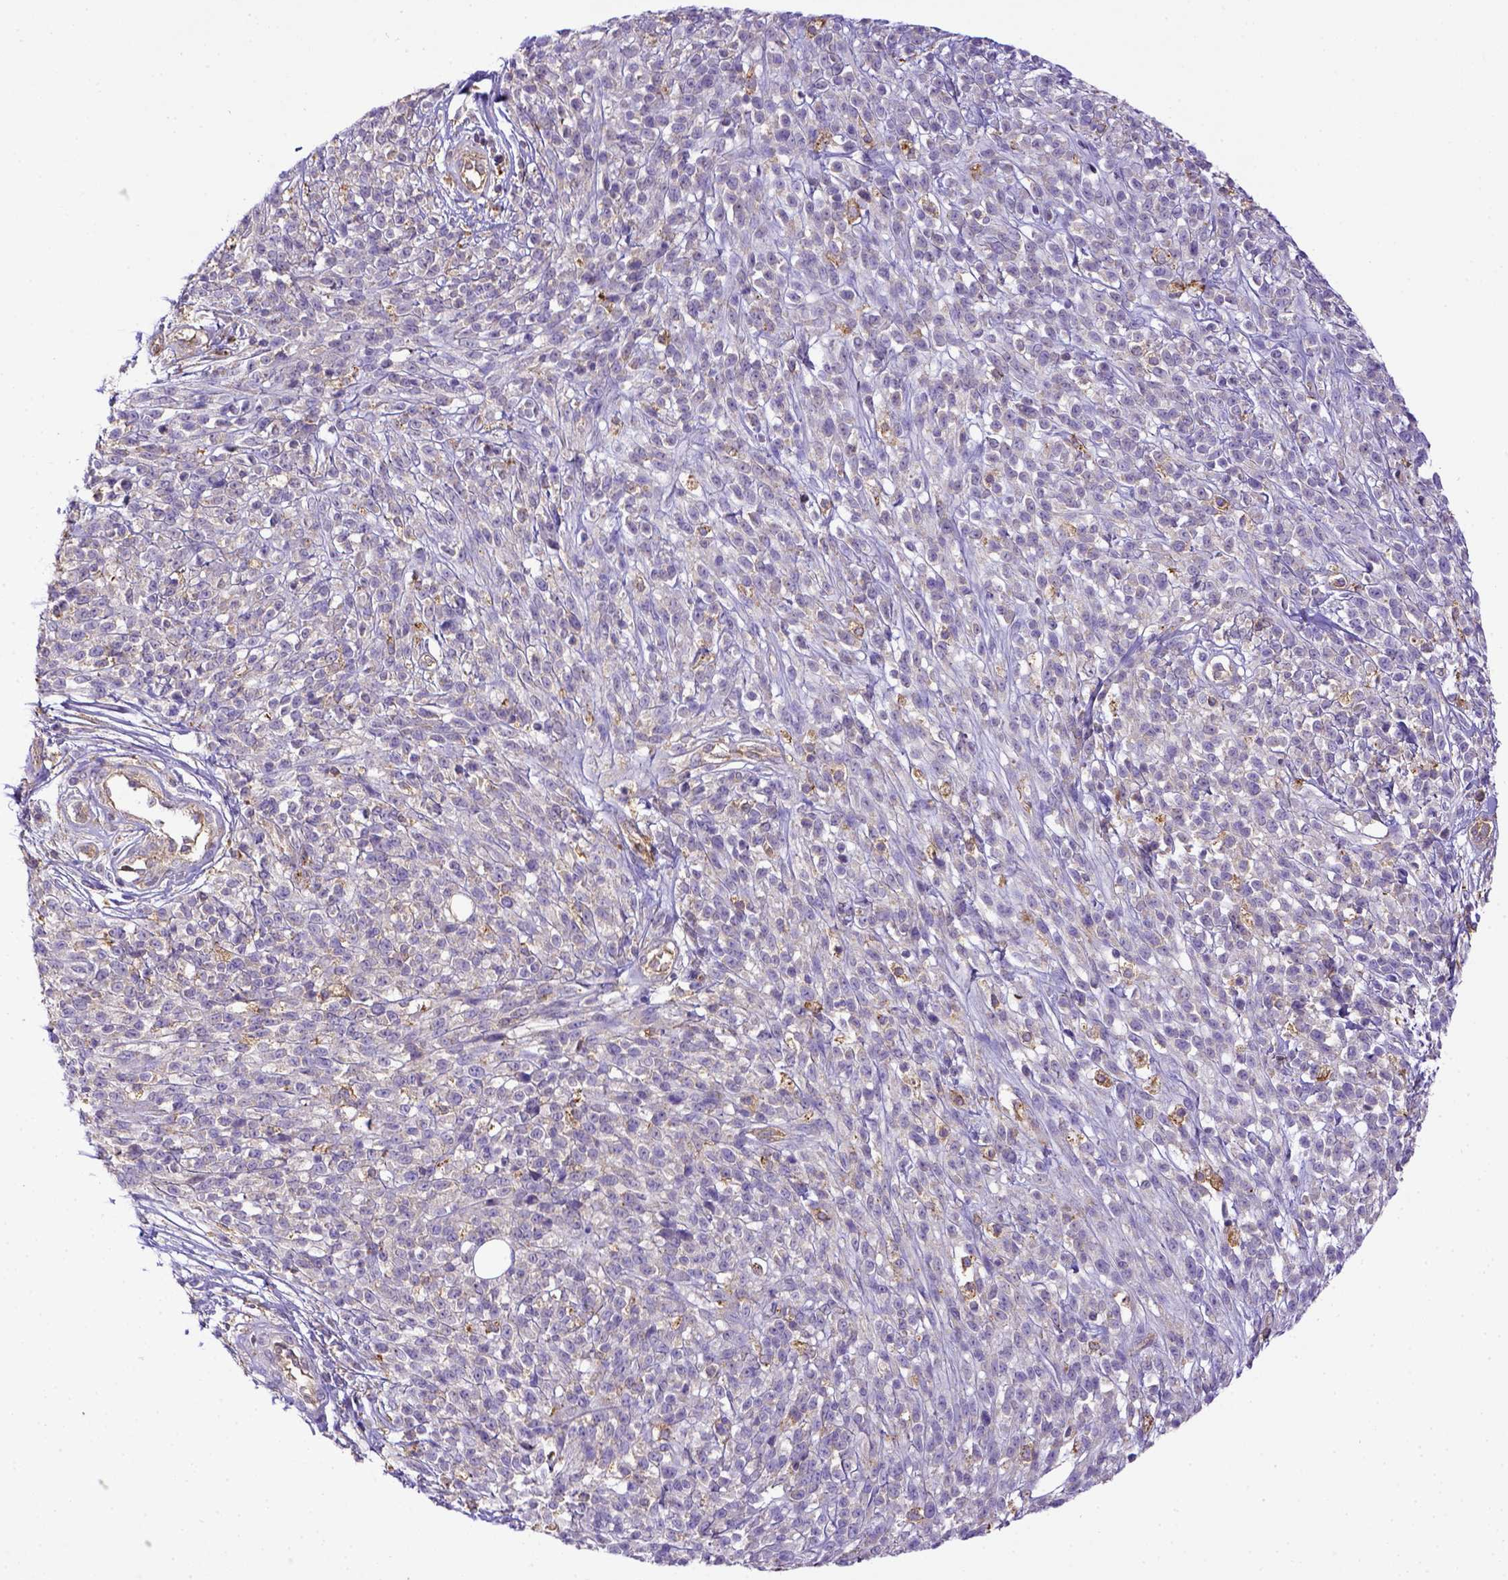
{"staining": {"intensity": "negative", "quantity": "none", "location": "none"}, "tissue": "melanoma", "cell_type": "Tumor cells", "image_type": "cancer", "snomed": [{"axis": "morphology", "description": "Malignant melanoma, NOS"}, {"axis": "topography", "description": "Skin"}, {"axis": "topography", "description": "Skin of trunk"}], "caption": "Immunohistochemistry histopathology image of neoplastic tissue: malignant melanoma stained with DAB displays no significant protein positivity in tumor cells.", "gene": "CD40", "patient": {"sex": "male", "age": 74}}